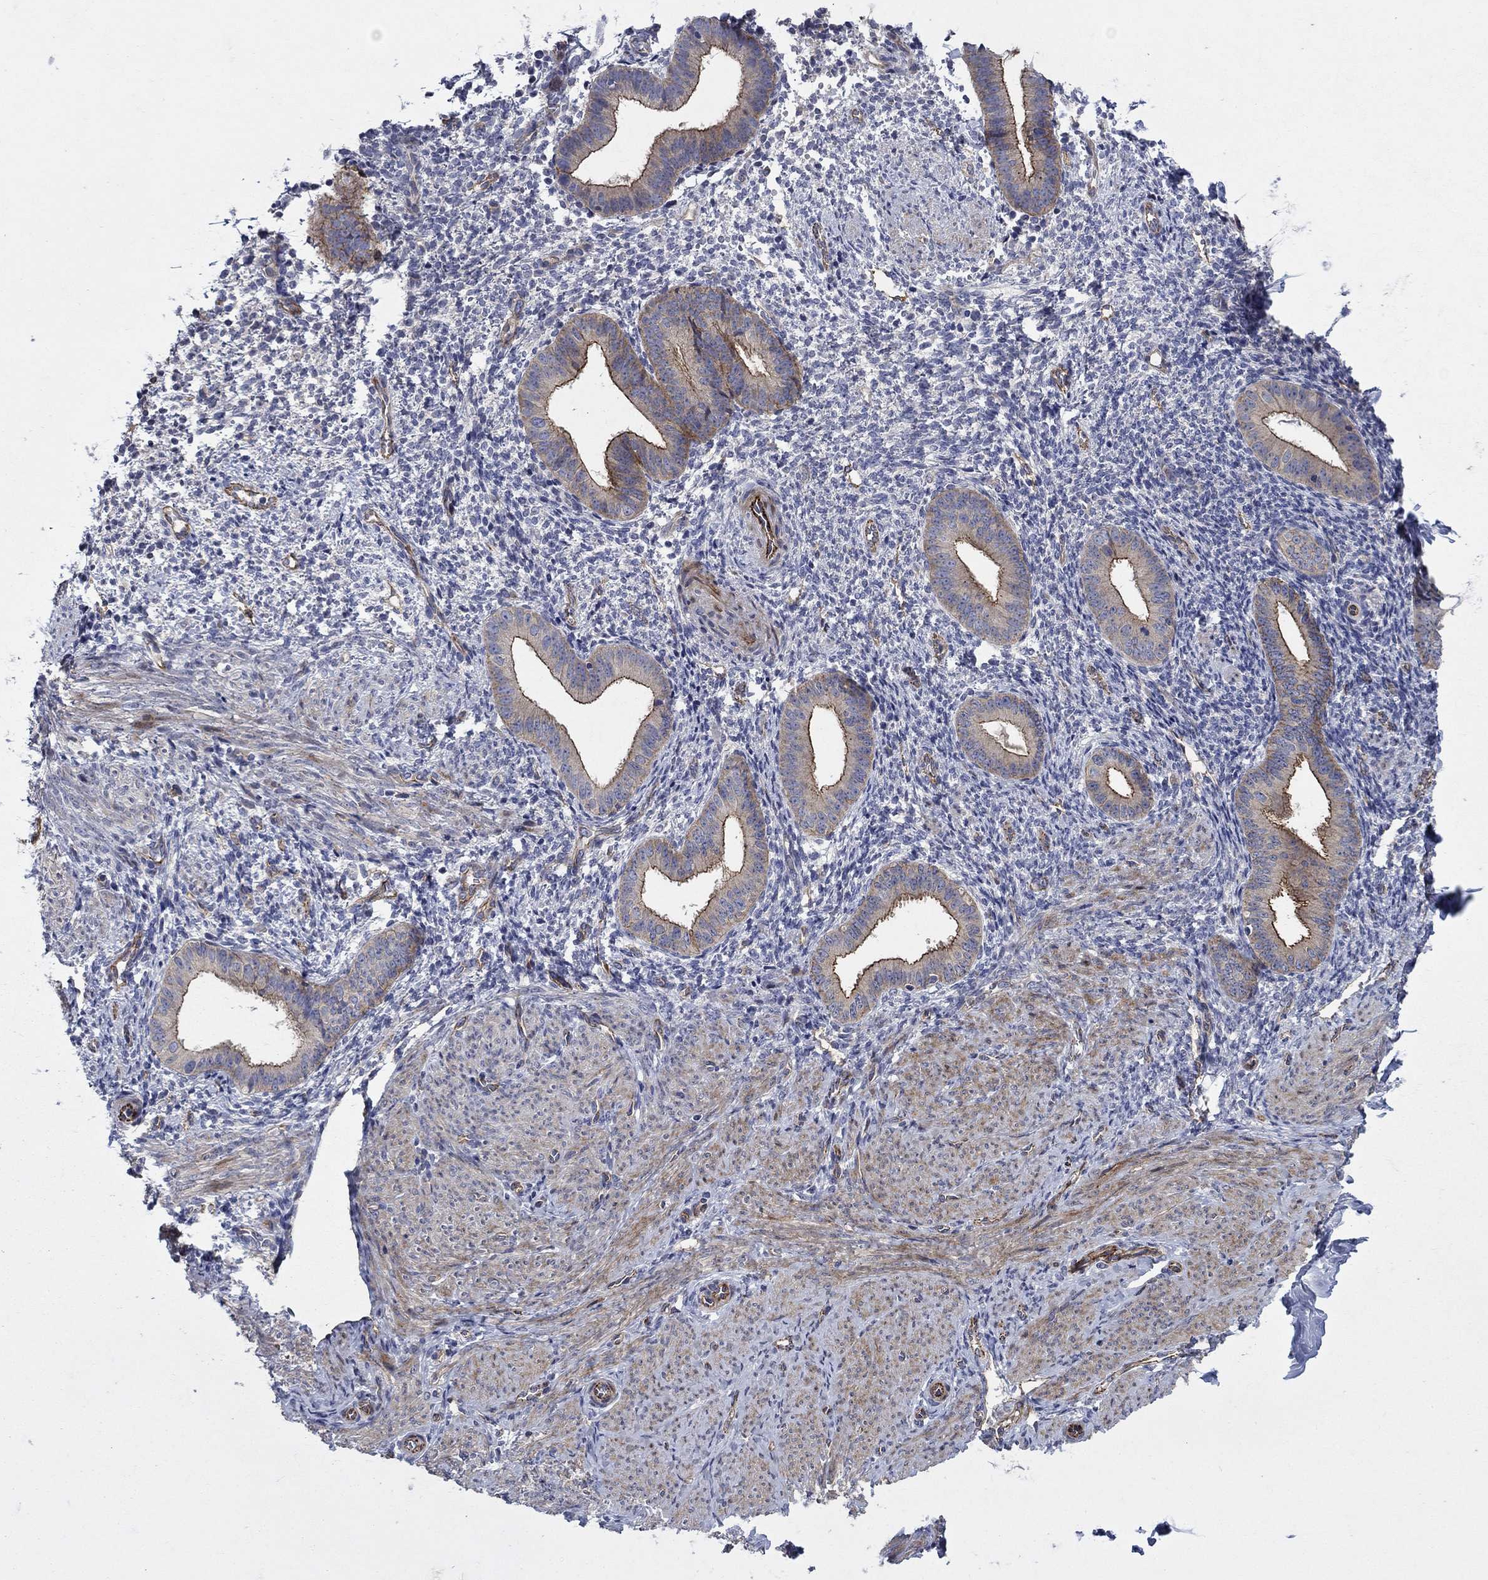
{"staining": {"intensity": "negative", "quantity": "none", "location": "none"}, "tissue": "endometrium", "cell_type": "Cells in endometrial stroma", "image_type": "normal", "snomed": [{"axis": "morphology", "description": "Normal tissue, NOS"}, {"axis": "topography", "description": "Endometrium"}], "caption": "Photomicrograph shows no protein expression in cells in endometrial stroma of unremarkable endometrium.", "gene": "SLC7A1", "patient": {"sex": "female", "age": 47}}